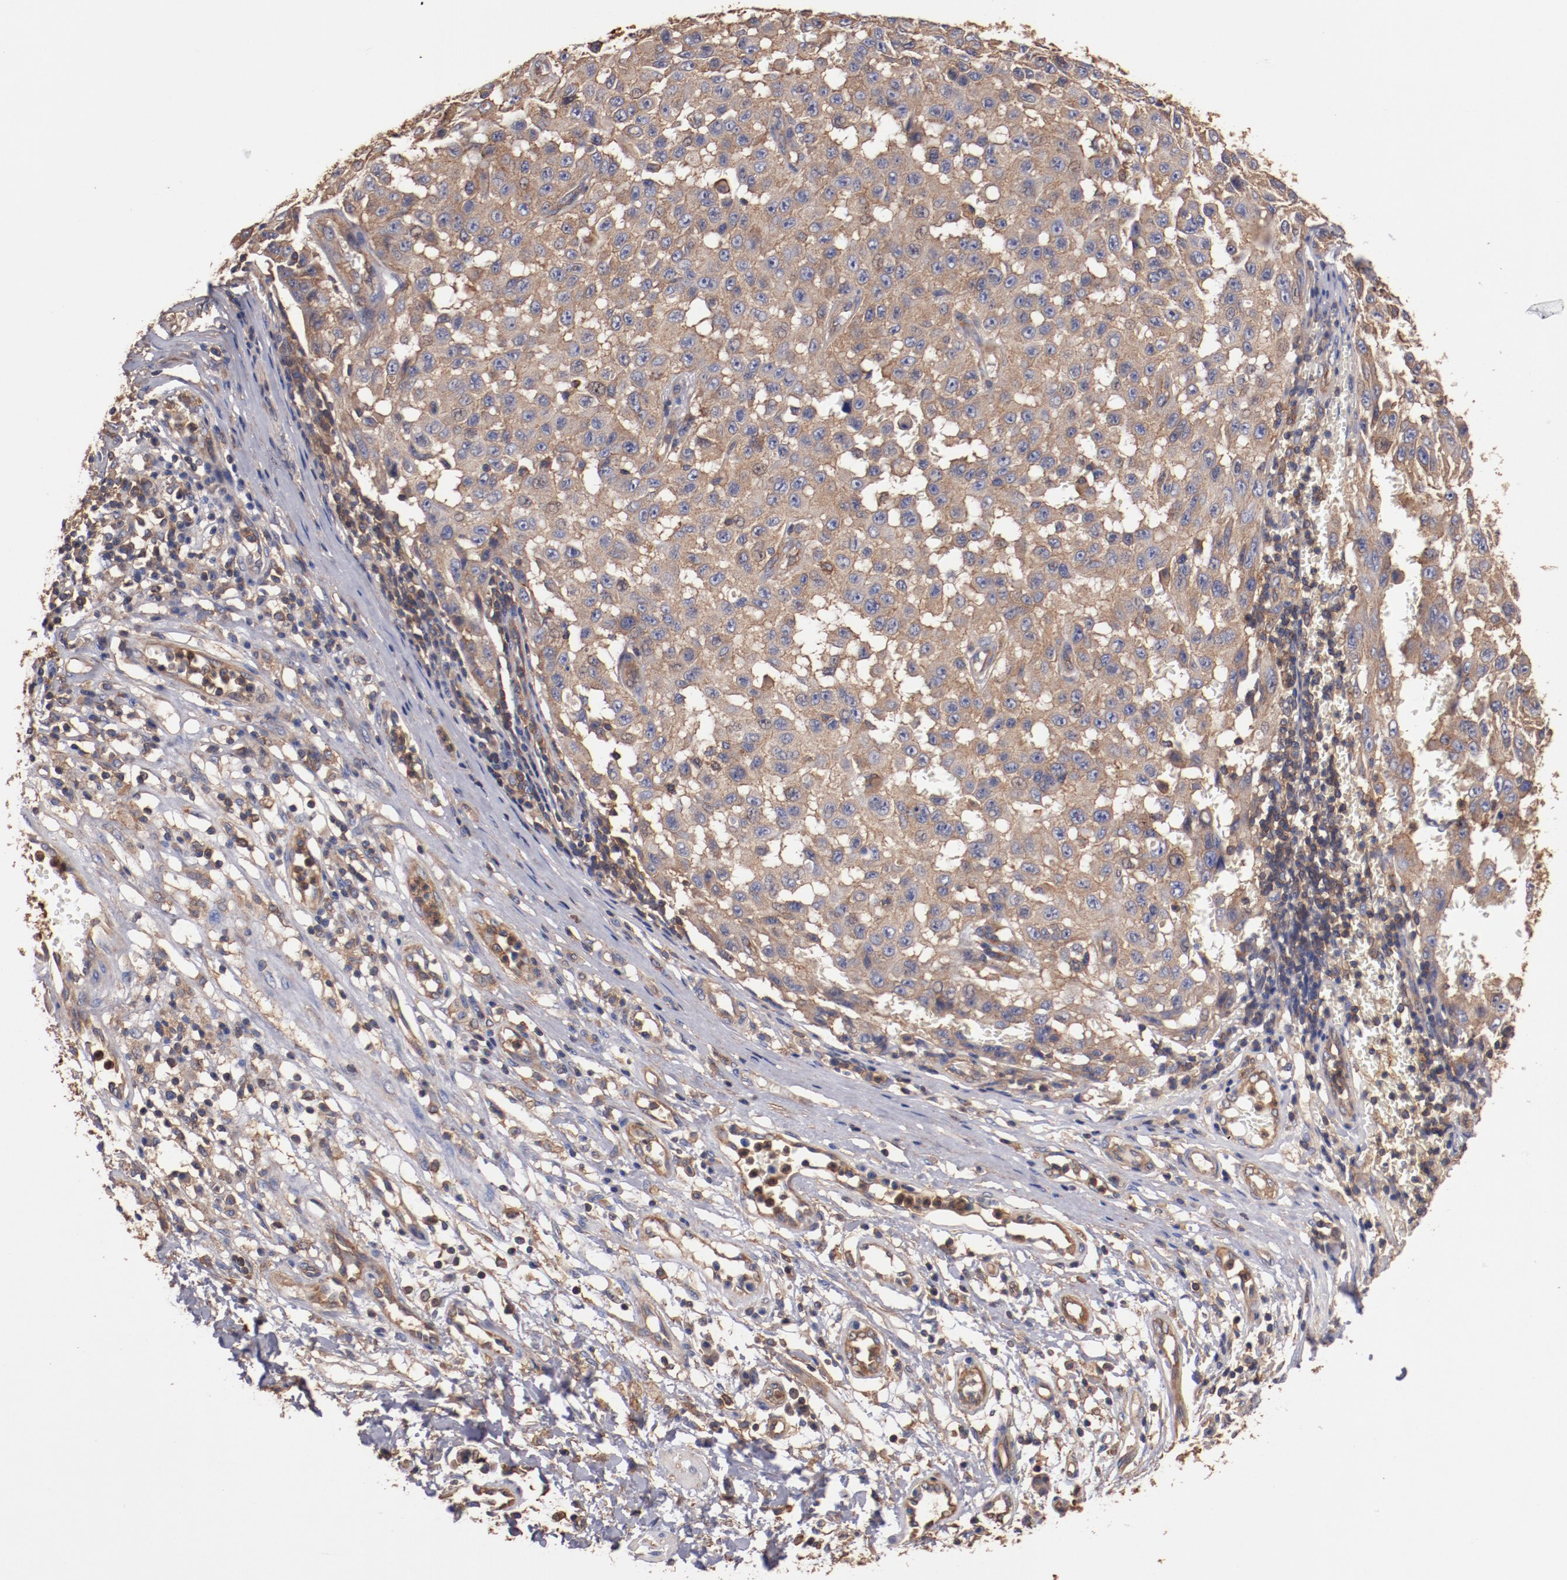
{"staining": {"intensity": "moderate", "quantity": ">75%", "location": "cytoplasmic/membranous"}, "tissue": "melanoma", "cell_type": "Tumor cells", "image_type": "cancer", "snomed": [{"axis": "morphology", "description": "Malignant melanoma, NOS"}, {"axis": "topography", "description": "Skin"}], "caption": "Immunohistochemical staining of malignant melanoma demonstrates moderate cytoplasmic/membranous protein expression in approximately >75% of tumor cells. The protein of interest is stained brown, and the nuclei are stained in blue (DAB IHC with brightfield microscopy, high magnification).", "gene": "TMOD3", "patient": {"sex": "male", "age": 30}}